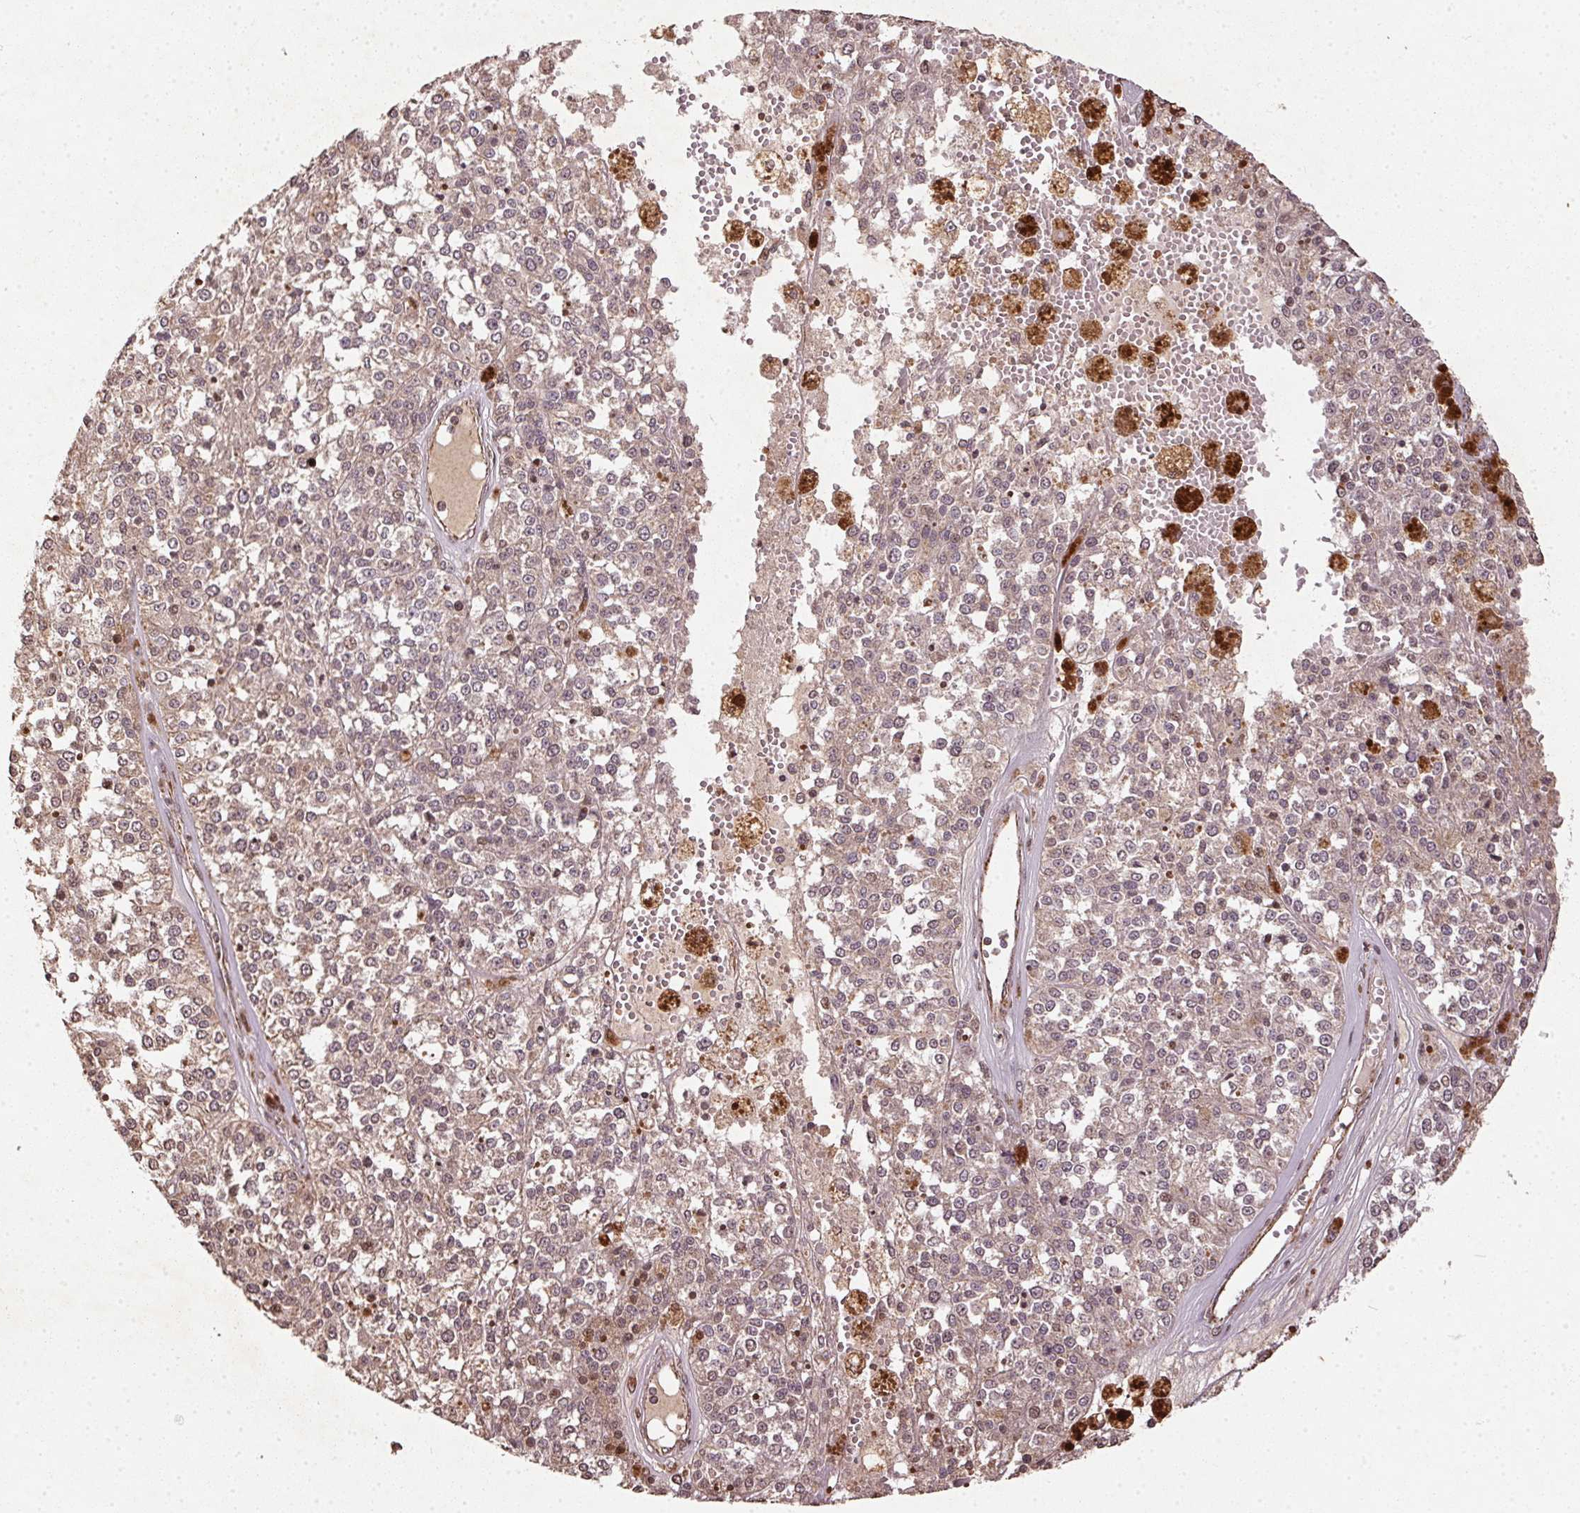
{"staining": {"intensity": "weak", "quantity": "<25%", "location": "cytoplasmic/membranous"}, "tissue": "melanoma", "cell_type": "Tumor cells", "image_type": "cancer", "snomed": [{"axis": "morphology", "description": "Malignant melanoma, Metastatic site"}, {"axis": "topography", "description": "Lymph node"}], "caption": "IHC of malignant melanoma (metastatic site) exhibits no staining in tumor cells.", "gene": "SPRED2", "patient": {"sex": "female", "age": 64}}